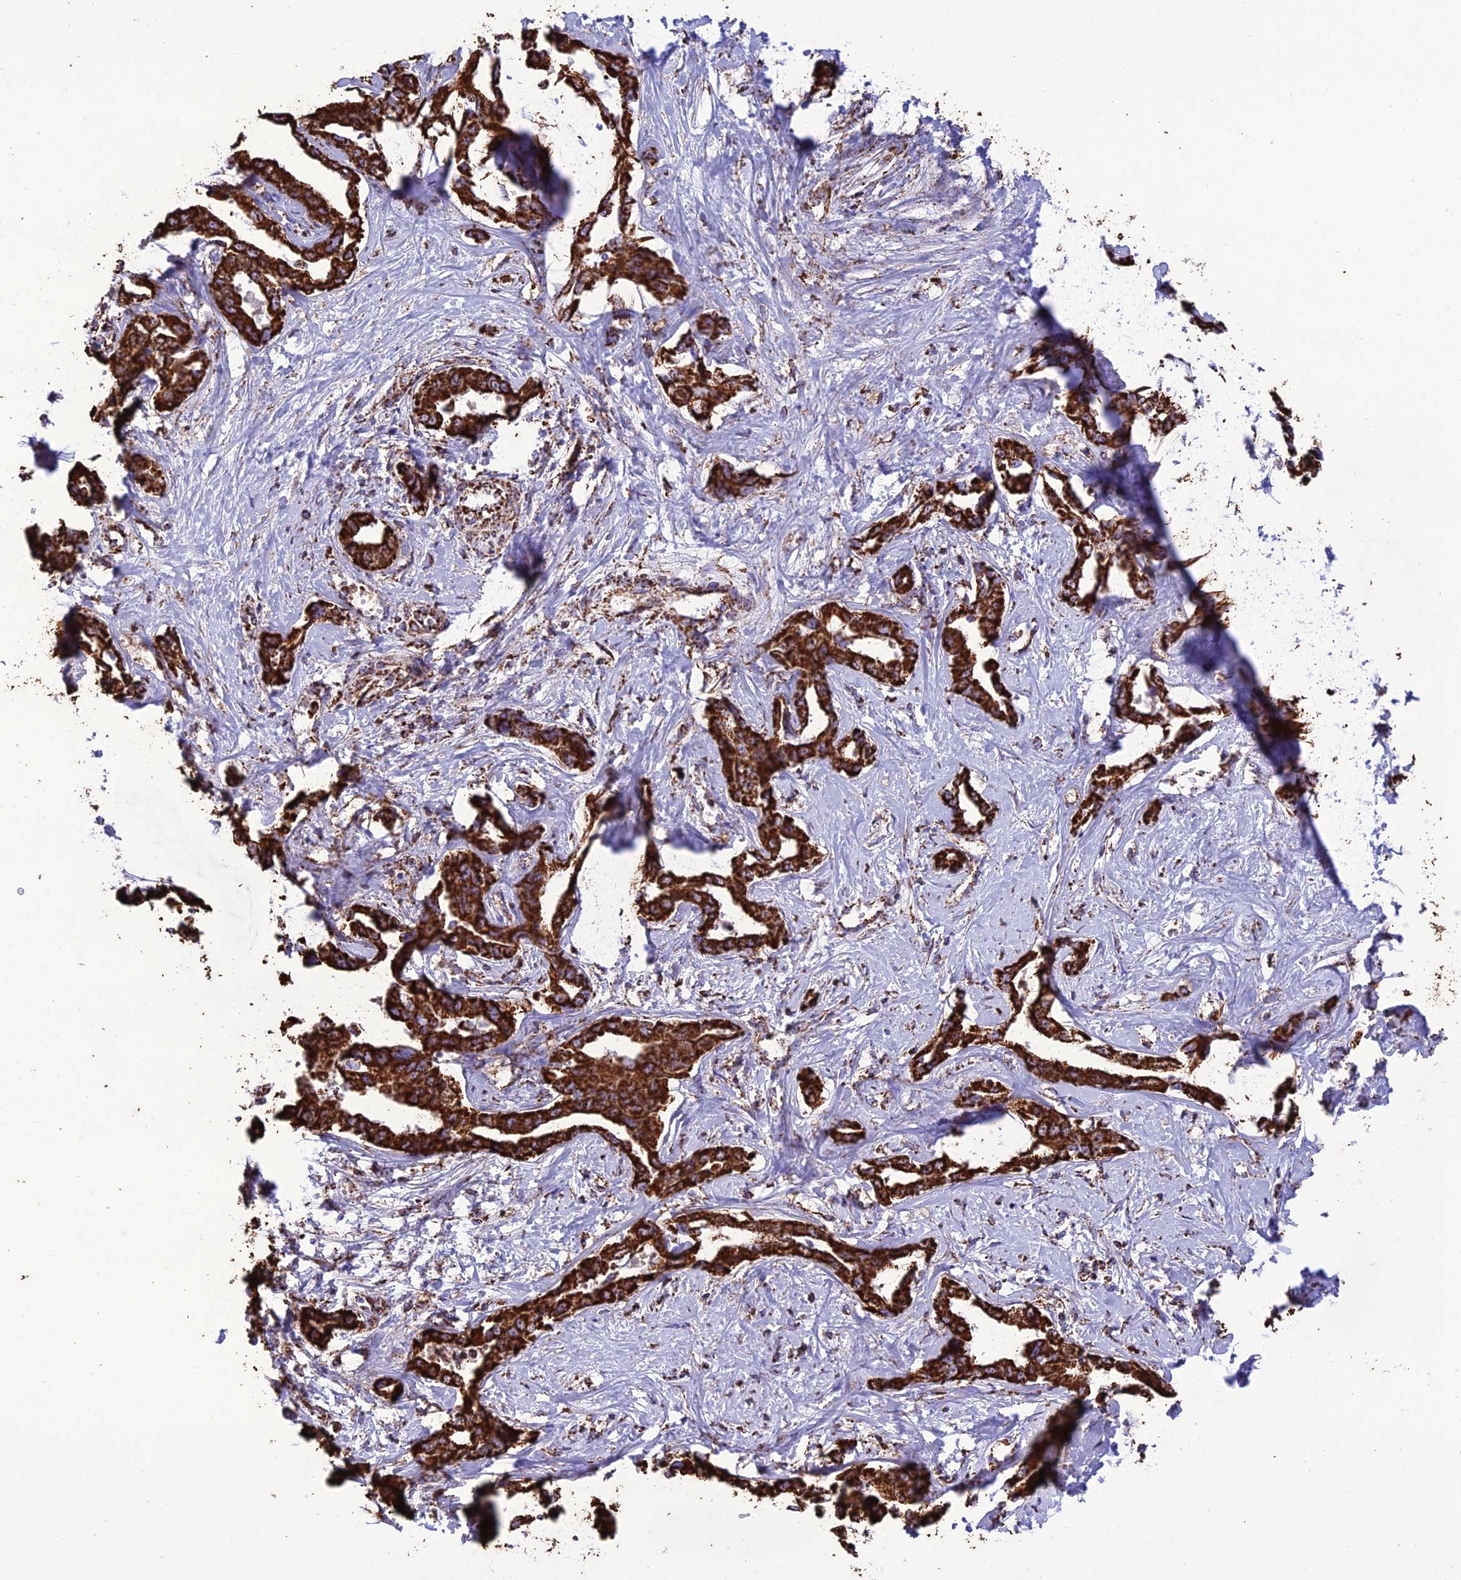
{"staining": {"intensity": "strong", "quantity": ">75%", "location": "cytoplasmic/membranous"}, "tissue": "liver cancer", "cell_type": "Tumor cells", "image_type": "cancer", "snomed": [{"axis": "morphology", "description": "Cholangiocarcinoma"}, {"axis": "topography", "description": "Liver"}], "caption": "Approximately >75% of tumor cells in liver cancer (cholangiocarcinoma) reveal strong cytoplasmic/membranous protein positivity as visualized by brown immunohistochemical staining.", "gene": "NDUFAF1", "patient": {"sex": "male", "age": 59}}